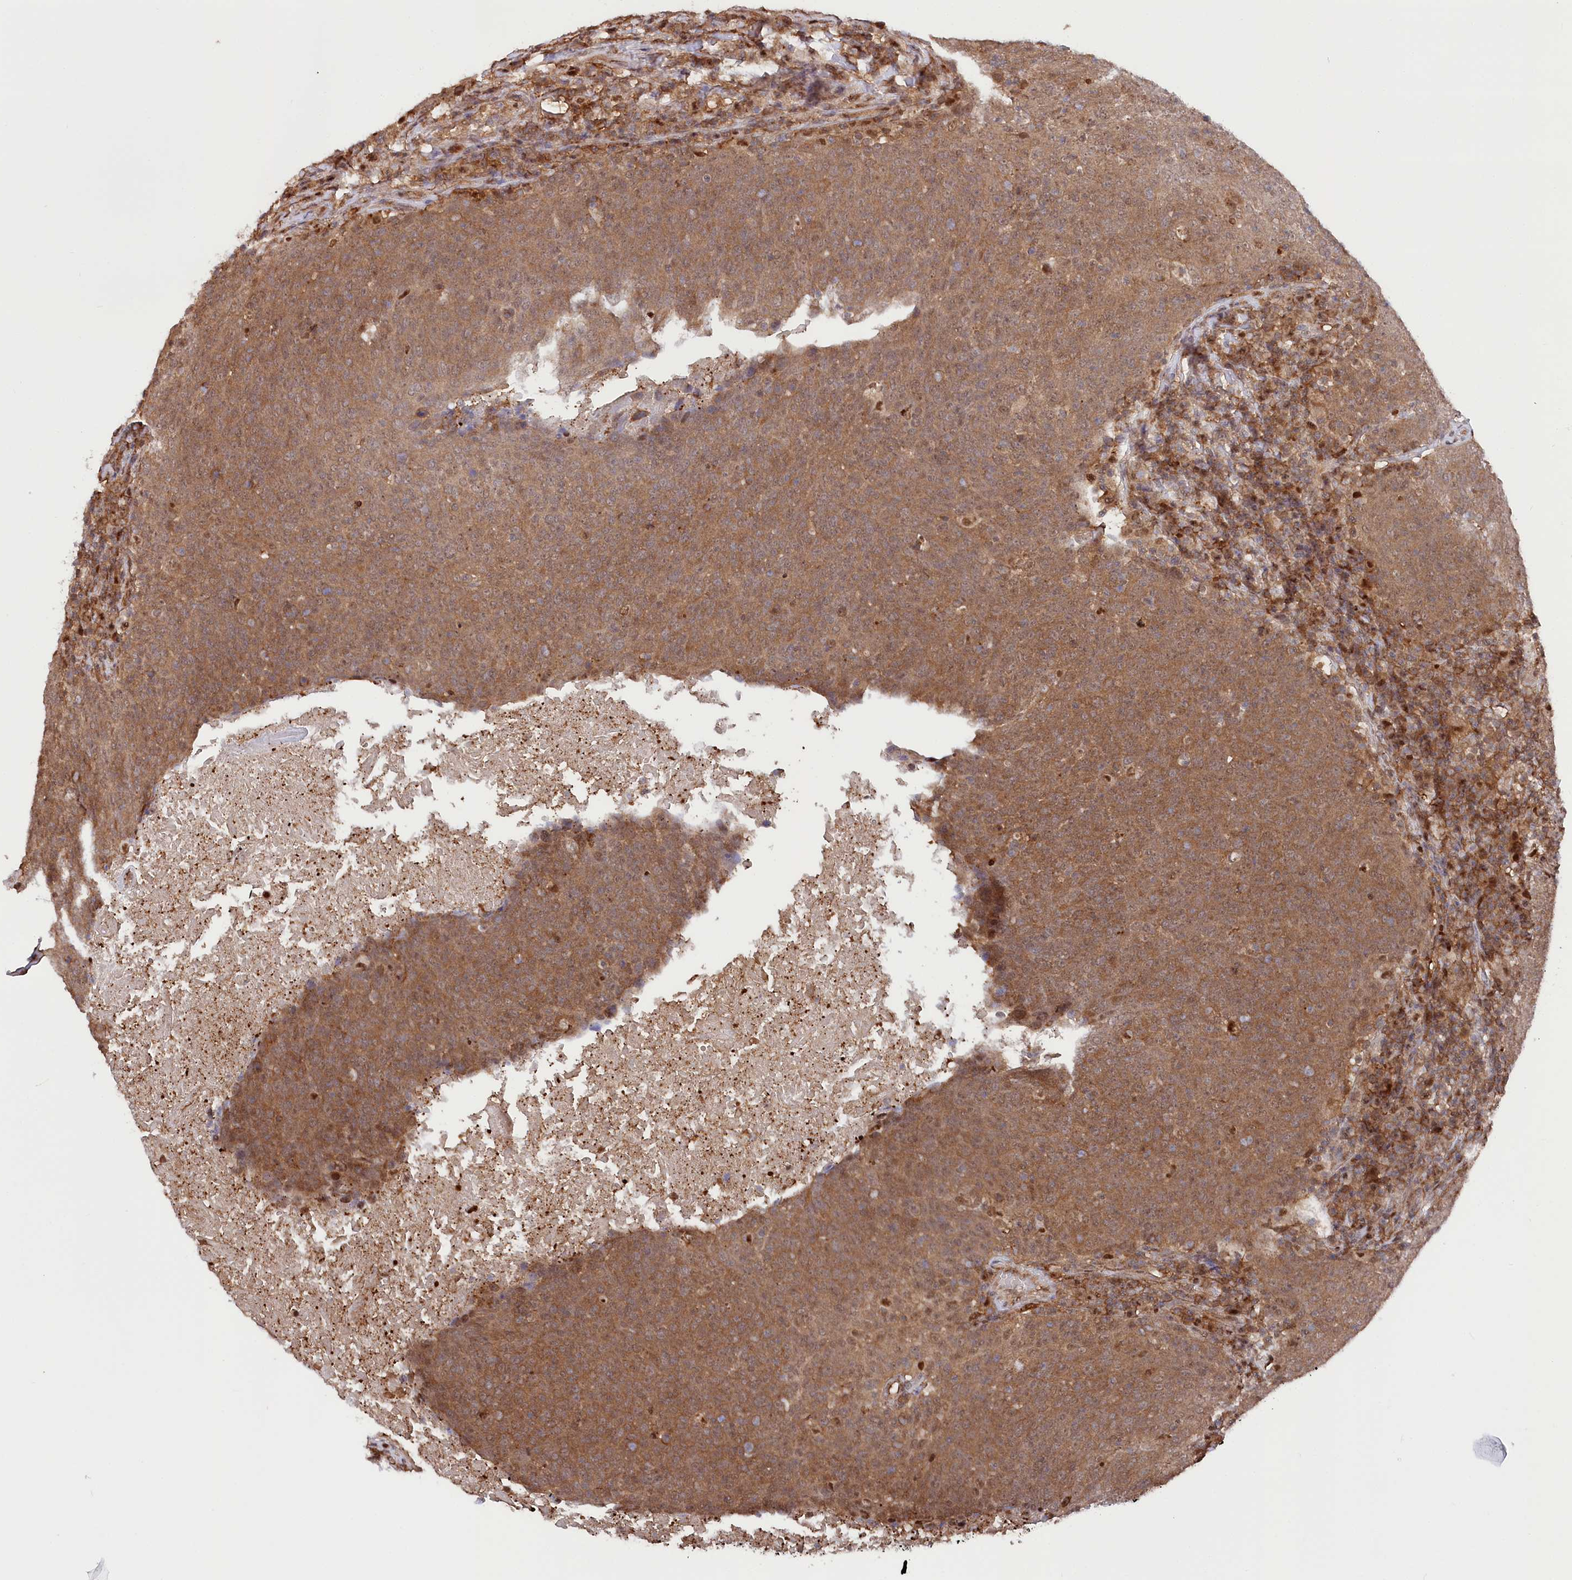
{"staining": {"intensity": "moderate", "quantity": ">75%", "location": "cytoplasmic/membranous,nuclear"}, "tissue": "head and neck cancer", "cell_type": "Tumor cells", "image_type": "cancer", "snomed": [{"axis": "morphology", "description": "Squamous cell carcinoma, NOS"}, {"axis": "morphology", "description": "Squamous cell carcinoma, metastatic, NOS"}, {"axis": "topography", "description": "Lymph node"}, {"axis": "topography", "description": "Head-Neck"}], "caption": "Head and neck metastatic squamous cell carcinoma stained with DAB (3,3'-diaminobenzidine) immunohistochemistry shows medium levels of moderate cytoplasmic/membranous and nuclear positivity in approximately >75% of tumor cells.", "gene": "PSMA1", "patient": {"sex": "male", "age": 62}}